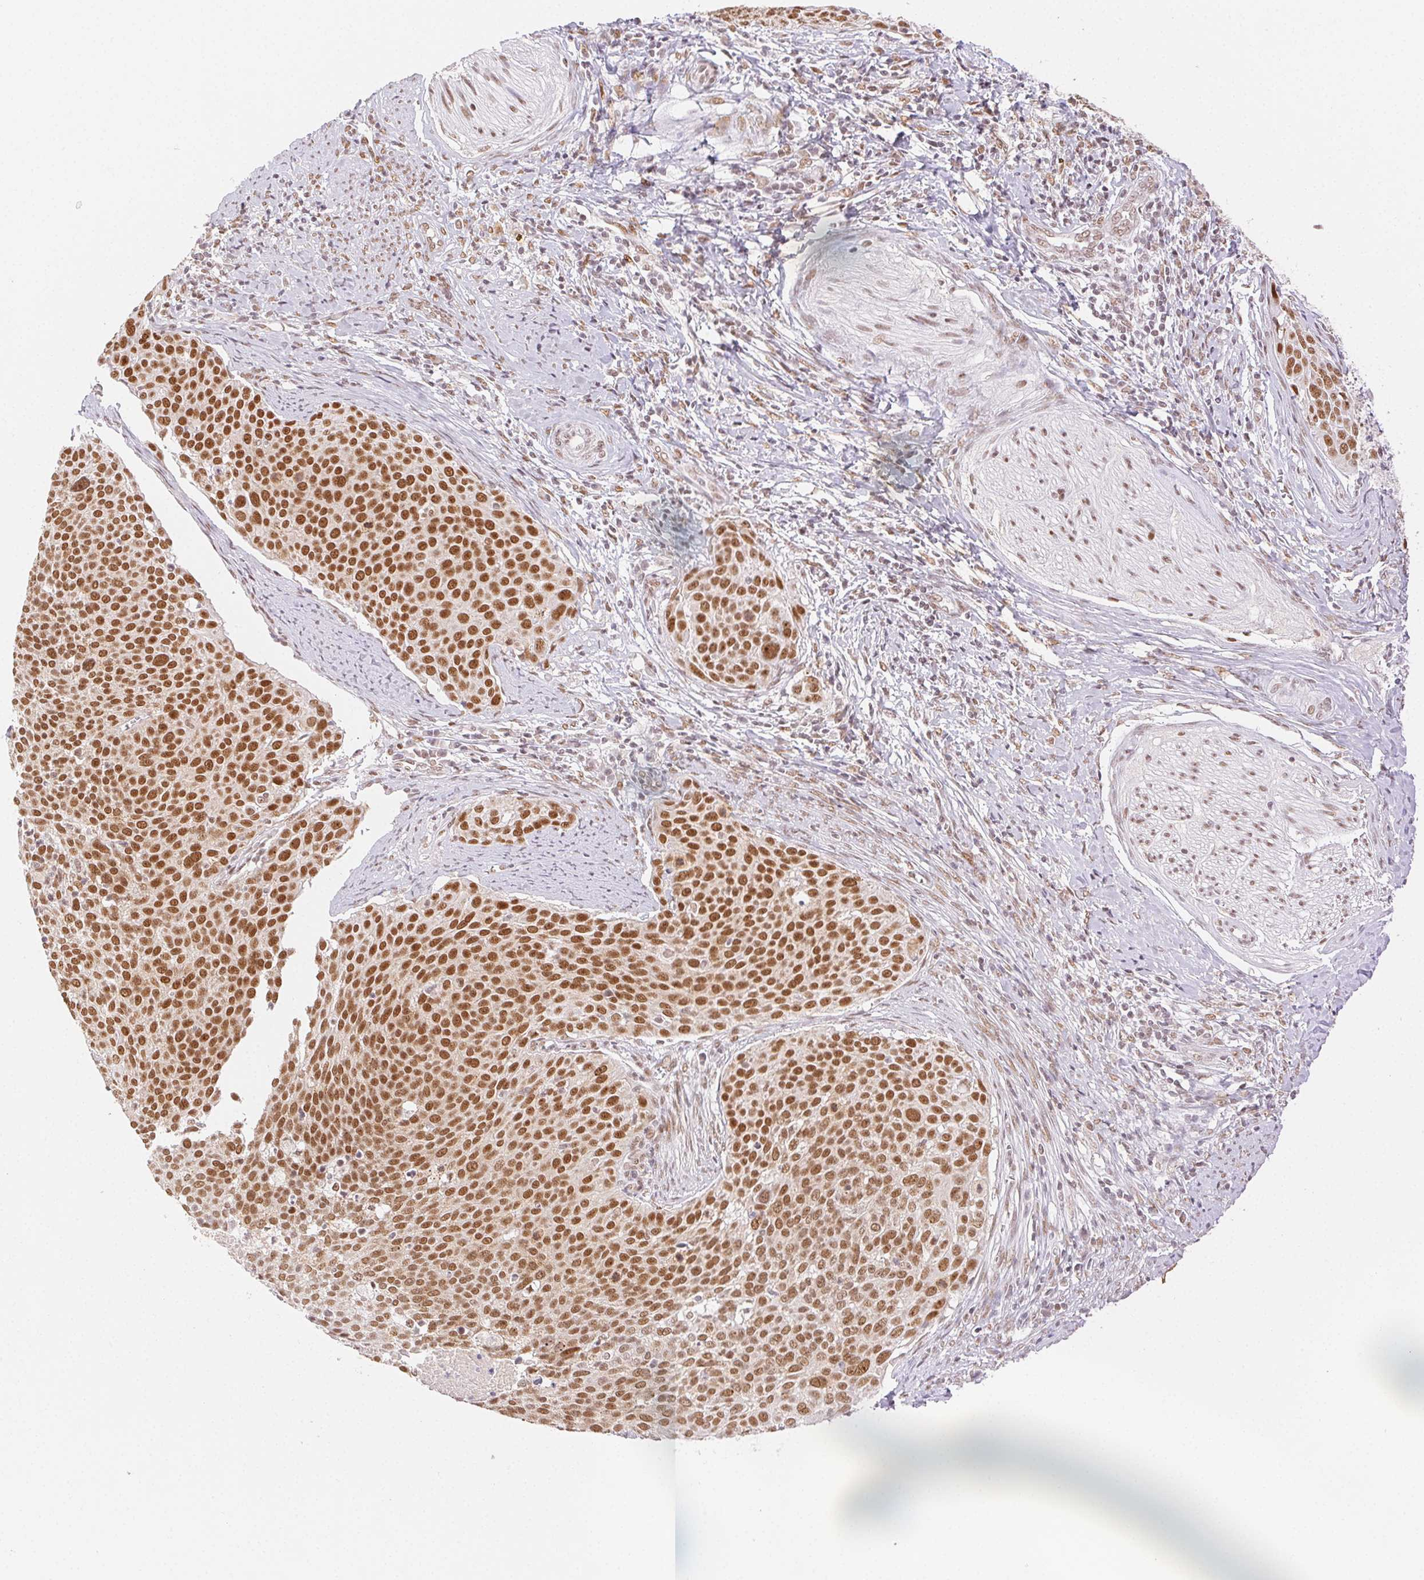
{"staining": {"intensity": "strong", "quantity": ">75%", "location": "nuclear"}, "tissue": "cervical cancer", "cell_type": "Tumor cells", "image_type": "cancer", "snomed": [{"axis": "morphology", "description": "Squamous cell carcinoma, NOS"}, {"axis": "topography", "description": "Cervix"}], "caption": "The immunohistochemical stain highlights strong nuclear positivity in tumor cells of cervical cancer tissue.", "gene": "H2AZ2", "patient": {"sex": "female", "age": 39}}